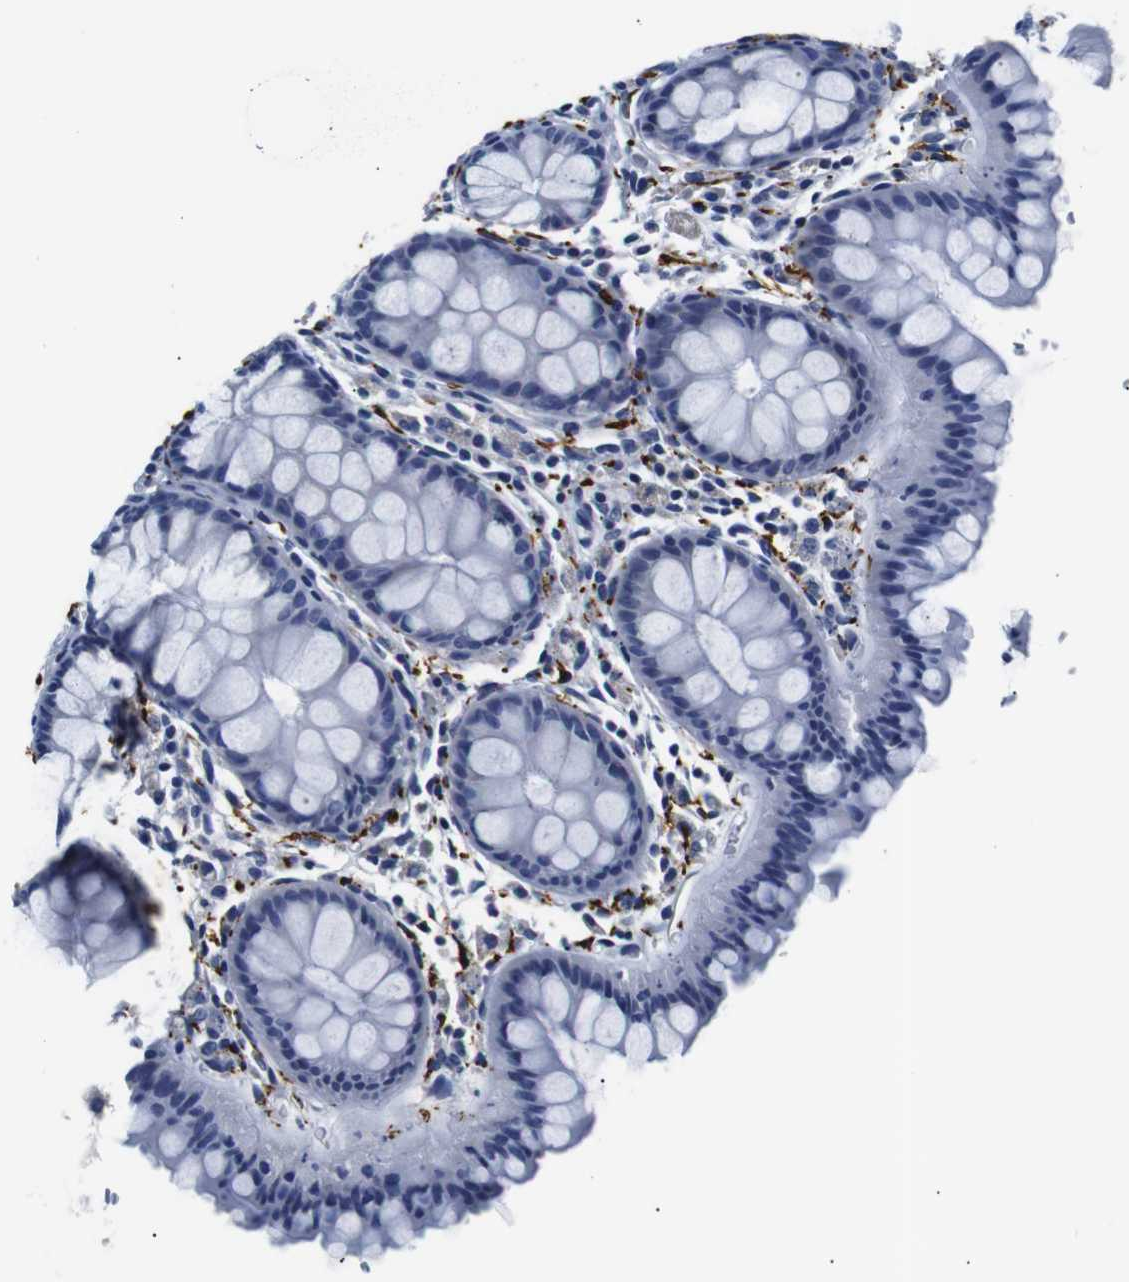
{"staining": {"intensity": "negative", "quantity": "none", "location": "none"}, "tissue": "colon", "cell_type": "Endothelial cells", "image_type": "normal", "snomed": [{"axis": "morphology", "description": "Normal tissue, NOS"}, {"axis": "topography", "description": "Colon"}], "caption": "Immunohistochemical staining of benign colon demonstrates no significant staining in endothelial cells. (DAB IHC visualized using brightfield microscopy, high magnification).", "gene": "GAP43", "patient": {"sex": "female", "age": 55}}